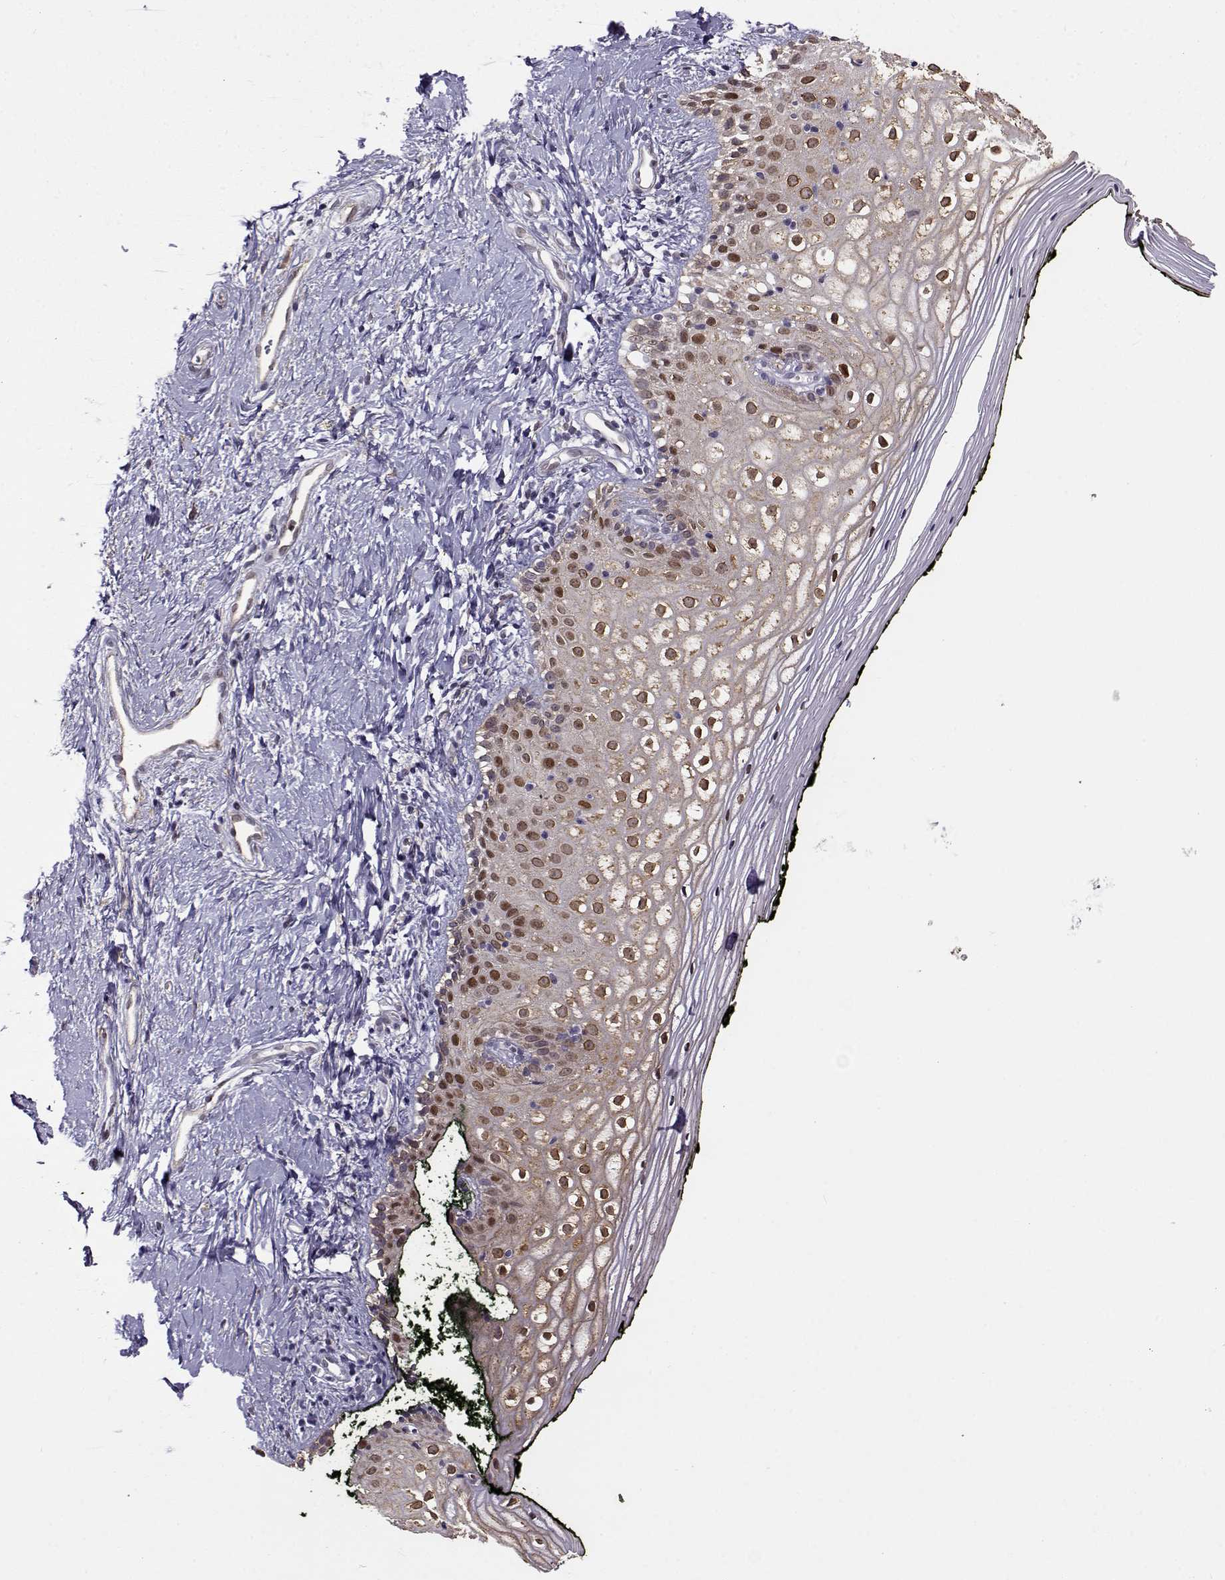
{"staining": {"intensity": "strong", "quantity": "25%-75%", "location": "cytoplasmic/membranous"}, "tissue": "vagina", "cell_type": "Squamous epithelial cells", "image_type": "normal", "snomed": [{"axis": "morphology", "description": "Normal tissue, NOS"}, {"axis": "topography", "description": "Vagina"}], "caption": "Strong cytoplasmic/membranous protein expression is seen in about 25%-75% of squamous epithelial cells in vagina. The staining was performed using DAB (3,3'-diaminobenzidine), with brown indicating positive protein expression. Nuclei are stained blue with hematoxylin.", "gene": "BACH1", "patient": {"sex": "female", "age": 47}}